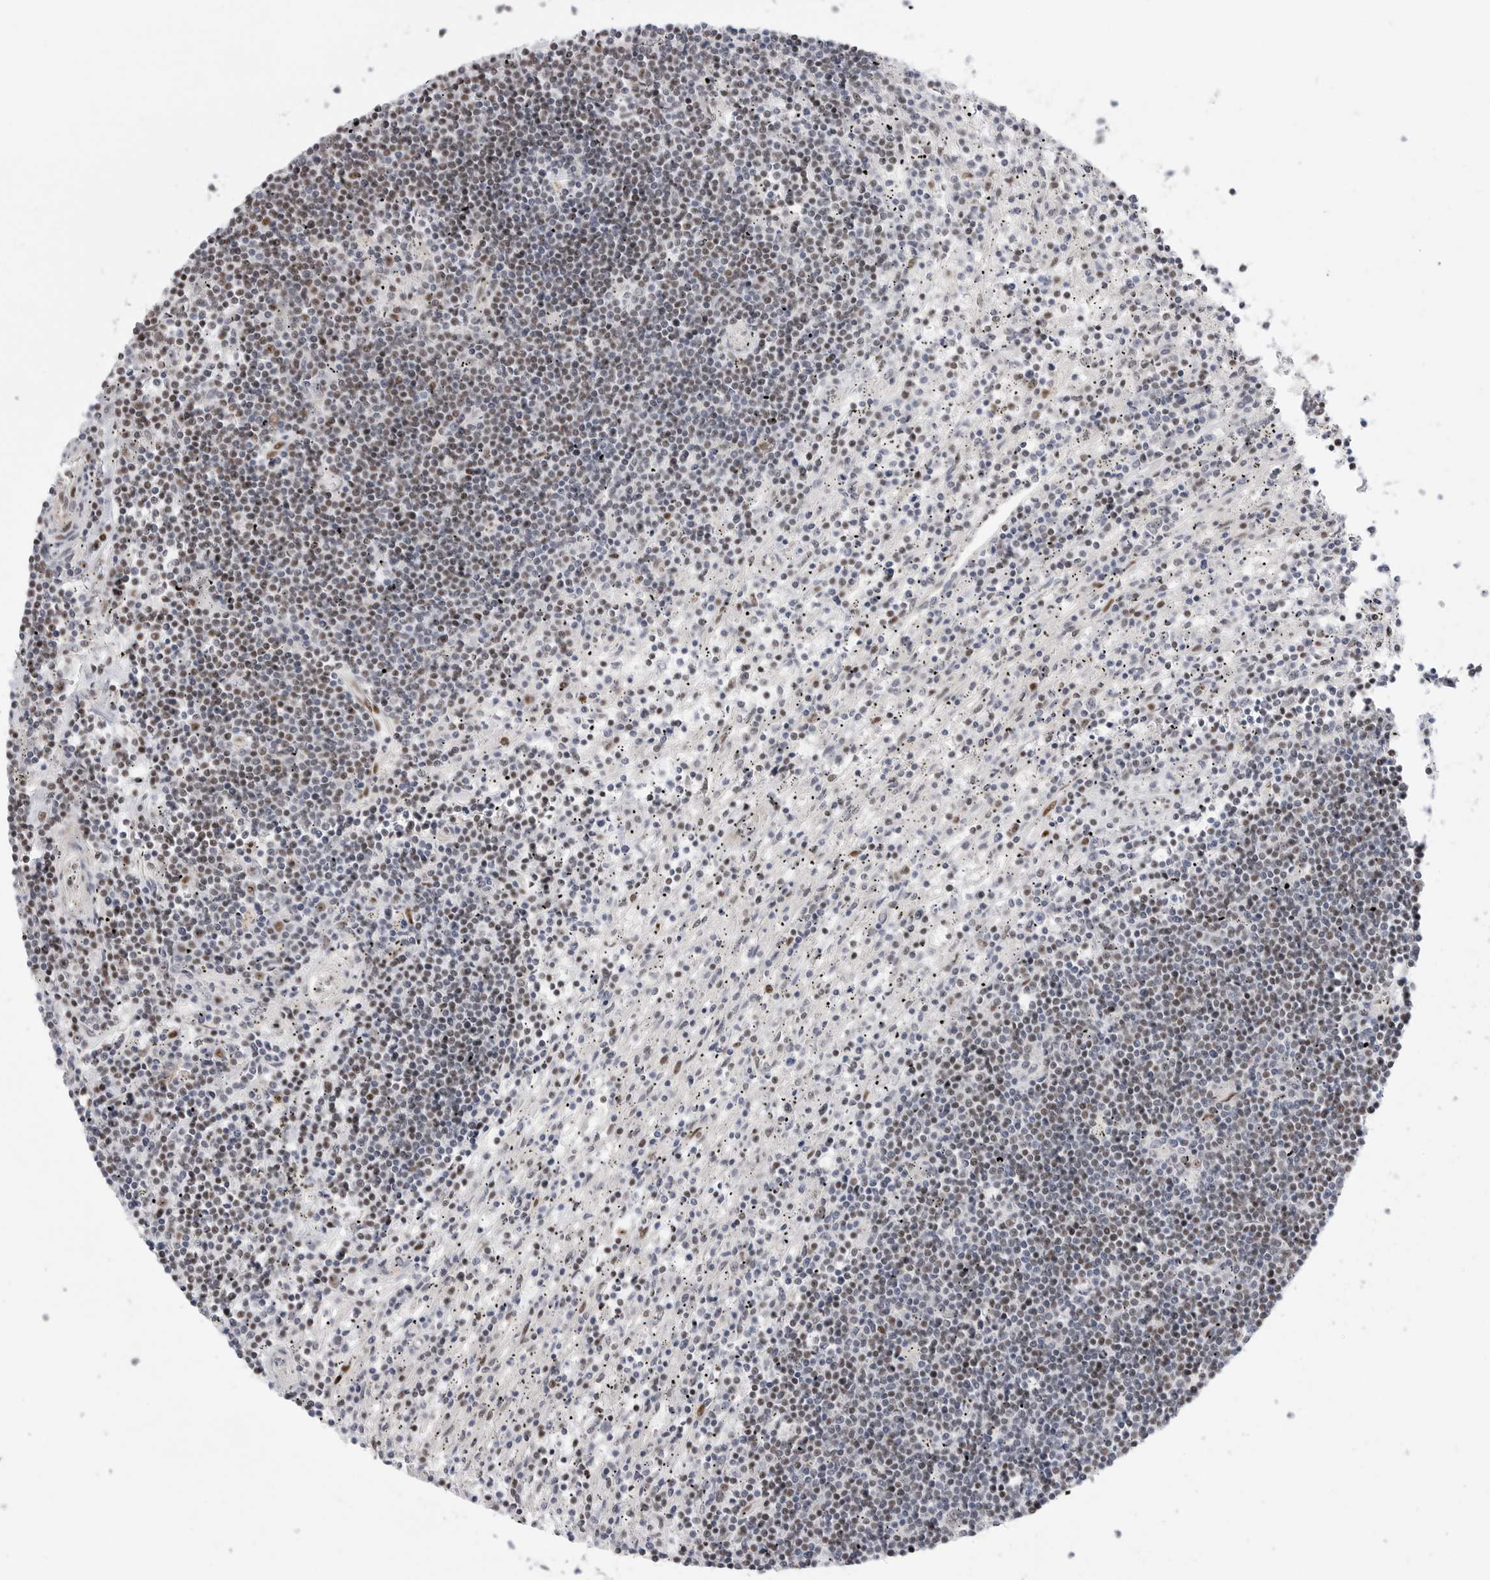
{"staining": {"intensity": "weak", "quantity": "<25%", "location": "nuclear"}, "tissue": "lymphoma", "cell_type": "Tumor cells", "image_type": "cancer", "snomed": [{"axis": "morphology", "description": "Malignant lymphoma, non-Hodgkin's type, Low grade"}, {"axis": "topography", "description": "Spleen"}], "caption": "IHC of human lymphoma displays no positivity in tumor cells. (Brightfield microscopy of DAB (3,3'-diaminobenzidine) IHC at high magnification).", "gene": "GPATCH2", "patient": {"sex": "male", "age": 76}}